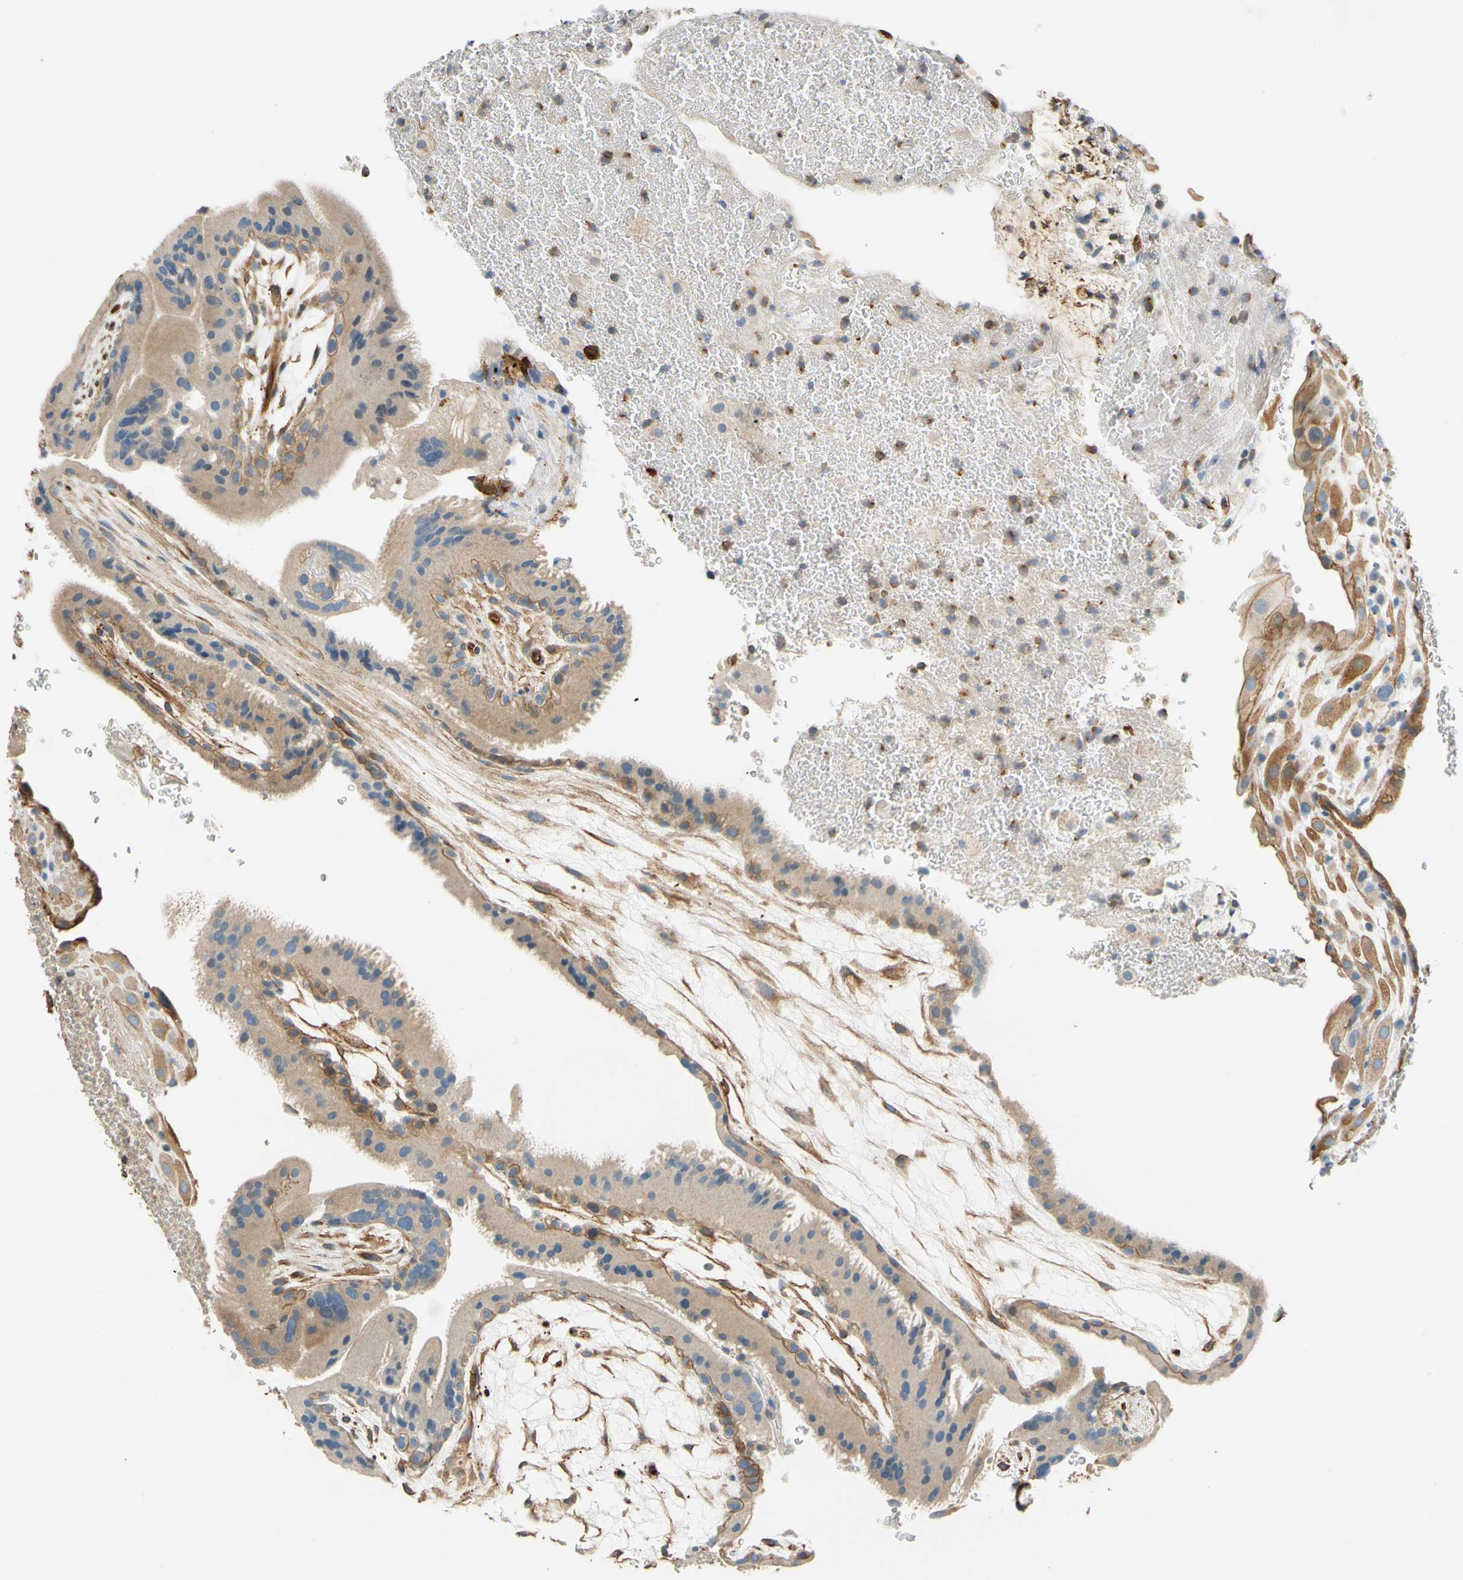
{"staining": {"intensity": "moderate", "quantity": "25%-75%", "location": "cytoplasmic/membranous"}, "tissue": "placenta", "cell_type": "Trophoblastic cells", "image_type": "normal", "snomed": [{"axis": "morphology", "description": "Normal tissue, NOS"}, {"axis": "topography", "description": "Placenta"}], "caption": "Immunohistochemical staining of benign human placenta demonstrates moderate cytoplasmic/membranous protein staining in approximately 25%-75% of trophoblastic cells. (brown staining indicates protein expression, while blue staining denotes nuclei).", "gene": "SPTAN1", "patient": {"sex": "female", "age": 19}}